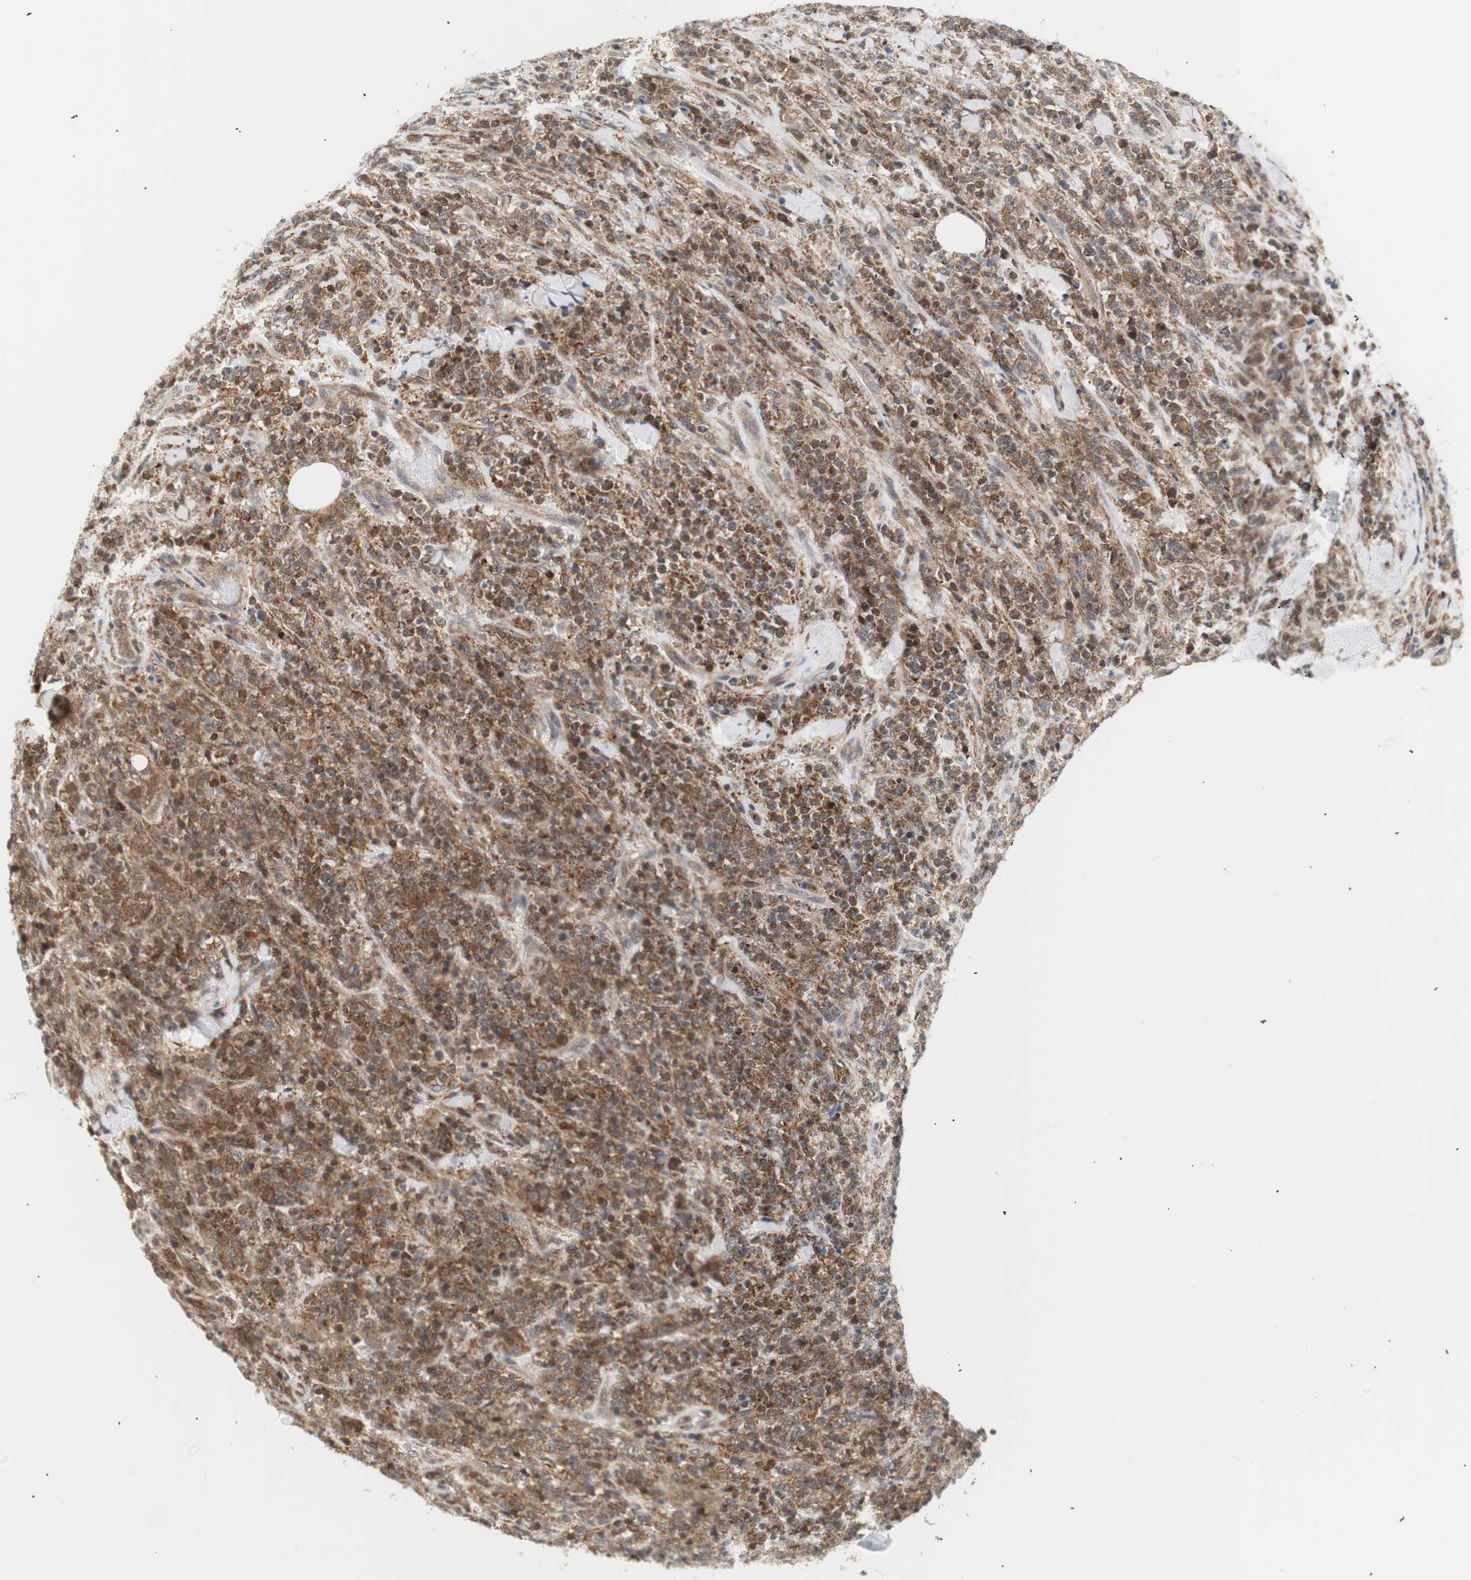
{"staining": {"intensity": "moderate", "quantity": ">75%", "location": "cytoplasmic/membranous,nuclear"}, "tissue": "lymphoma", "cell_type": "Tumor cells", "image_type": "cancer", "snomed": [{"axis": "morphology", "description": "Malignant lymphoma, non-Hodgkin's type, High grade"}, {"axis": "topography", "description": "Soft tissue"}], "caption": "An image of human malignant lymphoma, non-Hodgkin's type (high-grade) stained for a protein demonstrates moderate cytoplasmic/membranous and nuclear brown staining in tumor cells. (DAB (3,3'-diaminobenzidine) = brown stain, brightfield microscopy at high magnification).", "gene": "PPP1CA", "patient": {"sex": "male", "age": 18}}